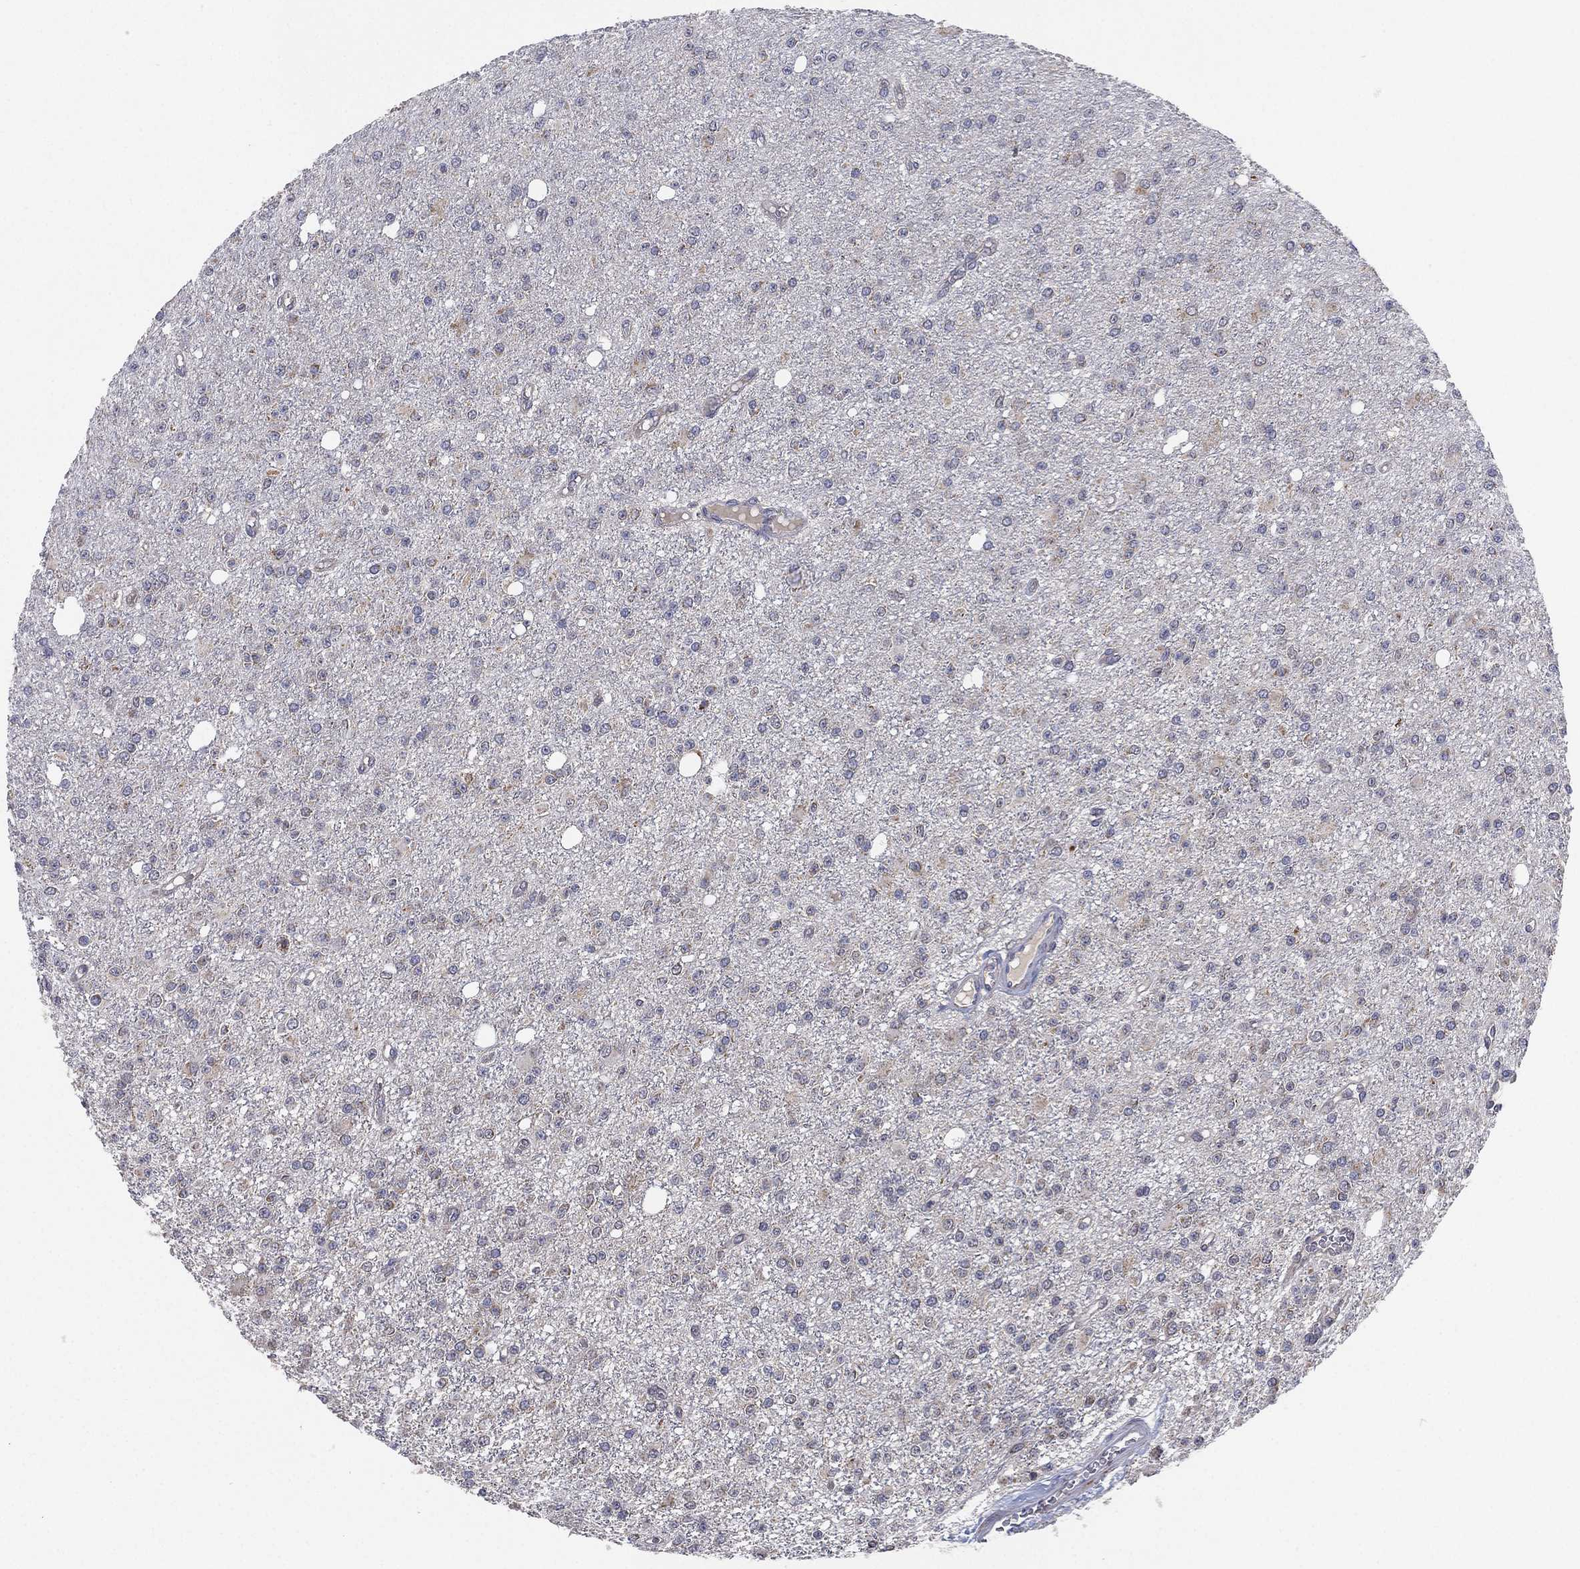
{"staining": {"intensity": "negative", "quantity": "none", "location": "none"}, "tissue": "glioma", "cell_type": "Tumor cells", "image_type": "cancer", "snomed": [{"axis": "morphology", "description": "Glioma, malignant, Low grade"}, {"axis": "topography", "description": "Brain"}], "caption": "There is no significant staining in tumor cells of low-grade glioma (malignant).", "gene": "PSMG4", "patient": {"sex": "female", "age": 45}}